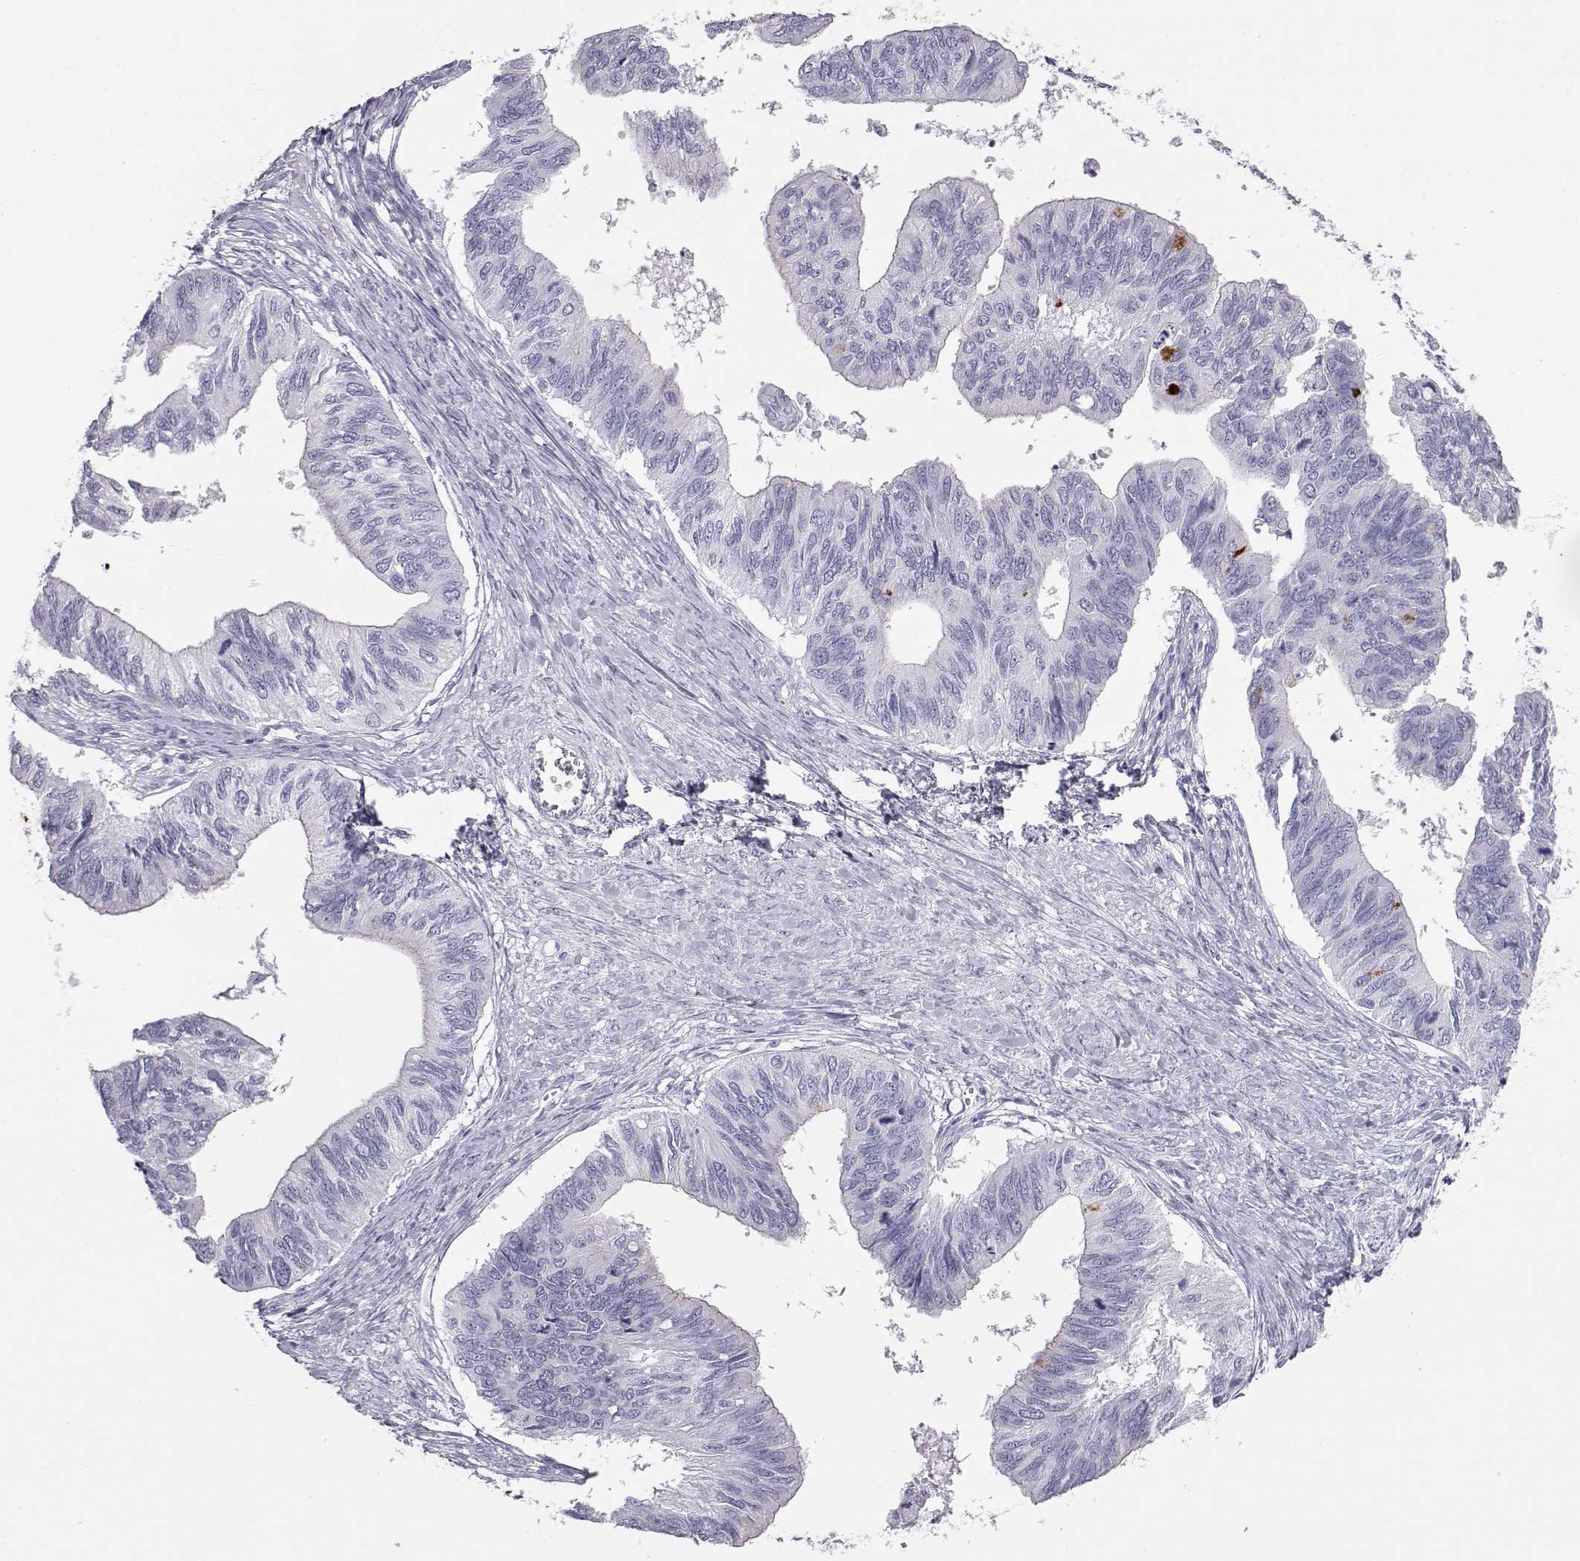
{"staining": {"intensity": "strong", "quantity": "<25%", "location": "cytoplasmic/membranous"}, "tissue": "ovarian cancer", "cell_type": "Tumor cells", "image_type": "cancer", "snomed": [{"axis": "morphology", "description": "Cystadenocarcinoma, mucinous, NOS"}, {"axis": "topography", "description": "Ovary"}], "caption": "Immunohistochemistry (IHC) photomicrograph of human mucinous cystadenocarcinoma (ovarian) stained for a protein (brown), which displays medium levels of strong cytoplasmic/membranous positivity in approximately <25% of tumor cells.", "gene": "ITLN2", "patient": {"sex": "female", "age": 76}}